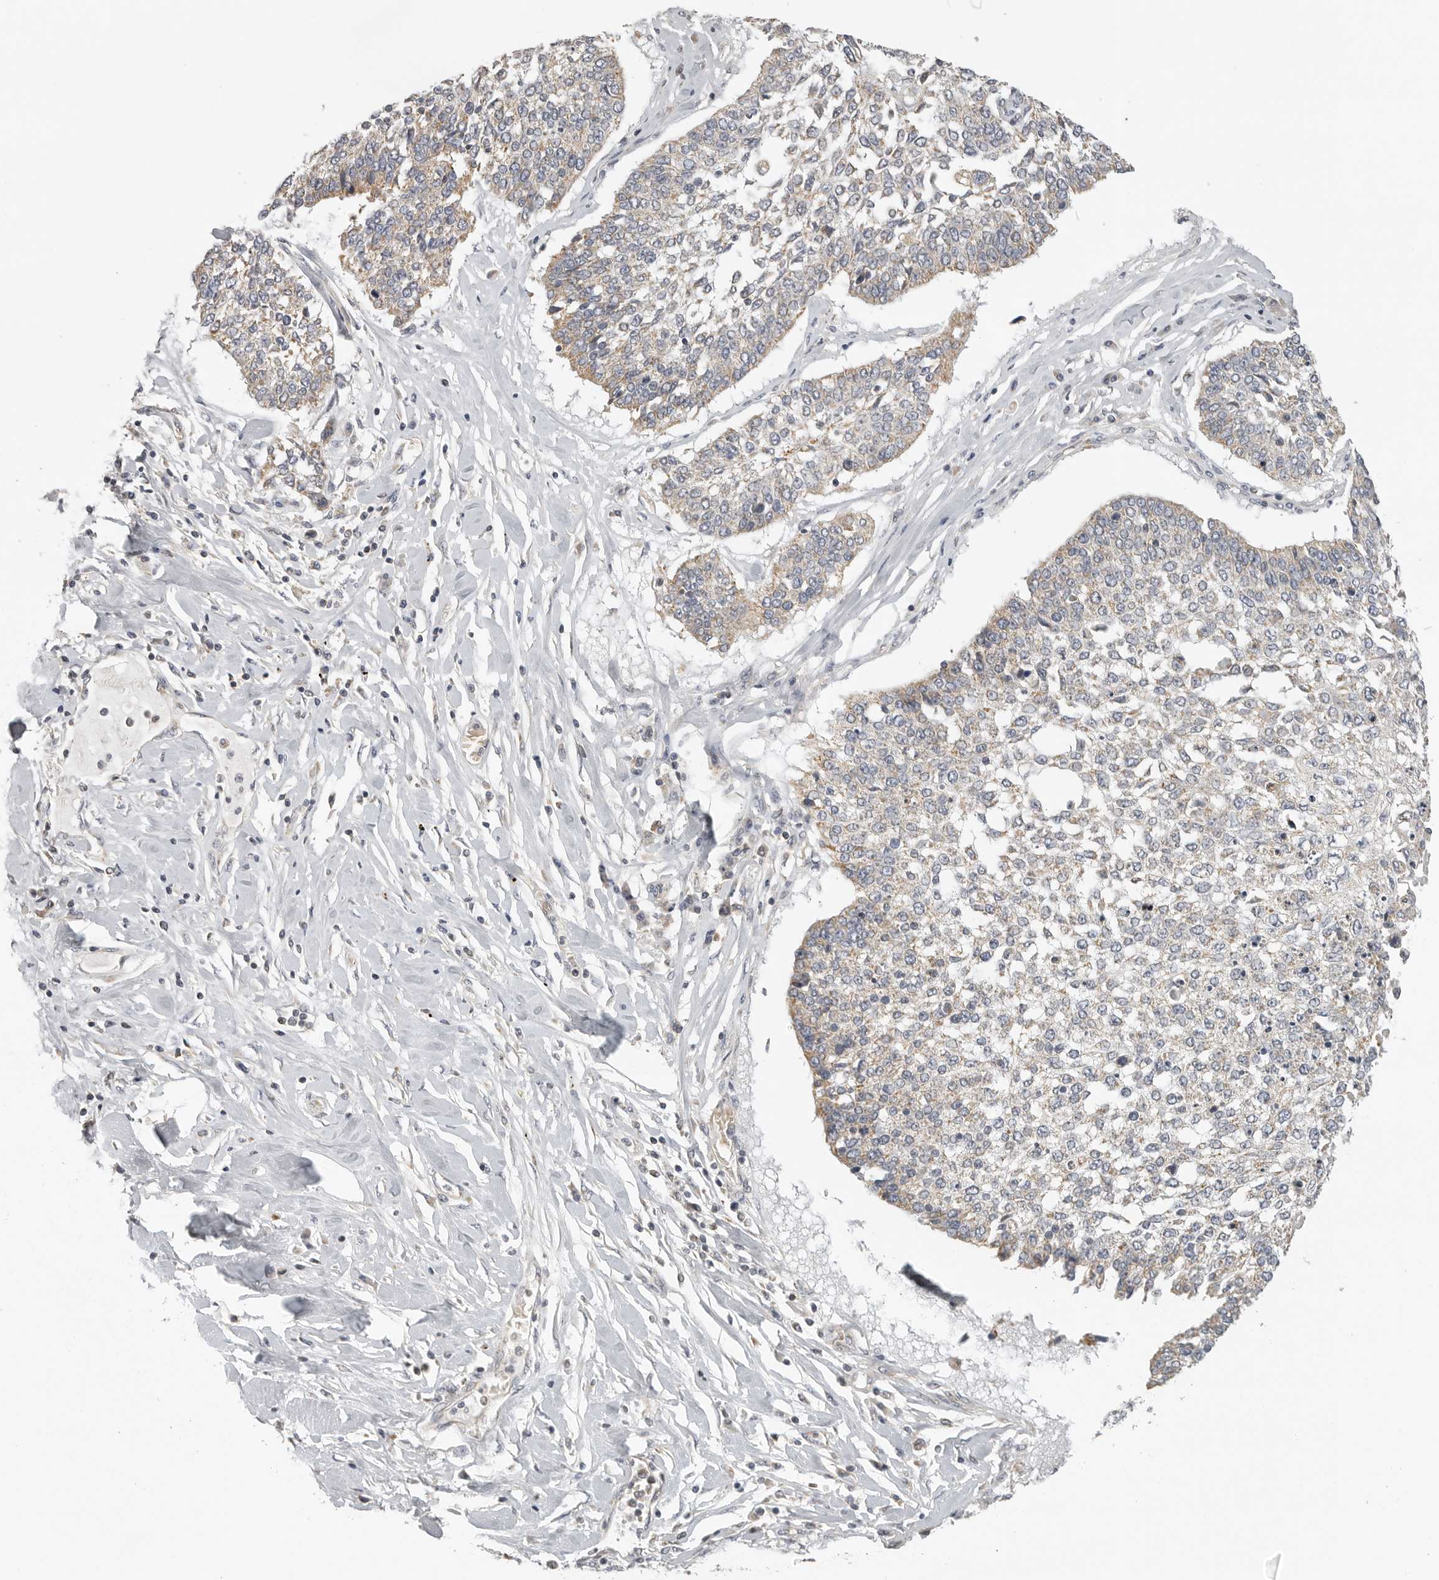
{"staining": {"intensity": "weak", "quantity": "25%-75%", "location": "cytoplasmic/membranous"}, "tissue": "lung cancer", "cell_type": "Tumor cells", "image_type": "cancer", "snomed": [{"axis": "morphology", "description": "Normal tissue, NOS"}, {"axis": "morphology", "description": "Squamous cell carcinoma, NOS"}, {"axis": "topography", "description": "Cartilage tissue"}, {"axis": "topography", "description": "Bronchus"}, {"axis": "topography", "description": "Lung"}, {"axis": "topography", "description": "Peripheral nerve tissue"}], "caption": "Immunohistochemistry (IHC) micrograph of squamous cell carcinoma (lung) stained for a protein (brown), which demonstrates low levels of weak cytoplasmic/membranous positivity in about 25%-75% of tumor cells.", "gene": "RXFP3", "patient": {"sex": "female", "age": 49}}